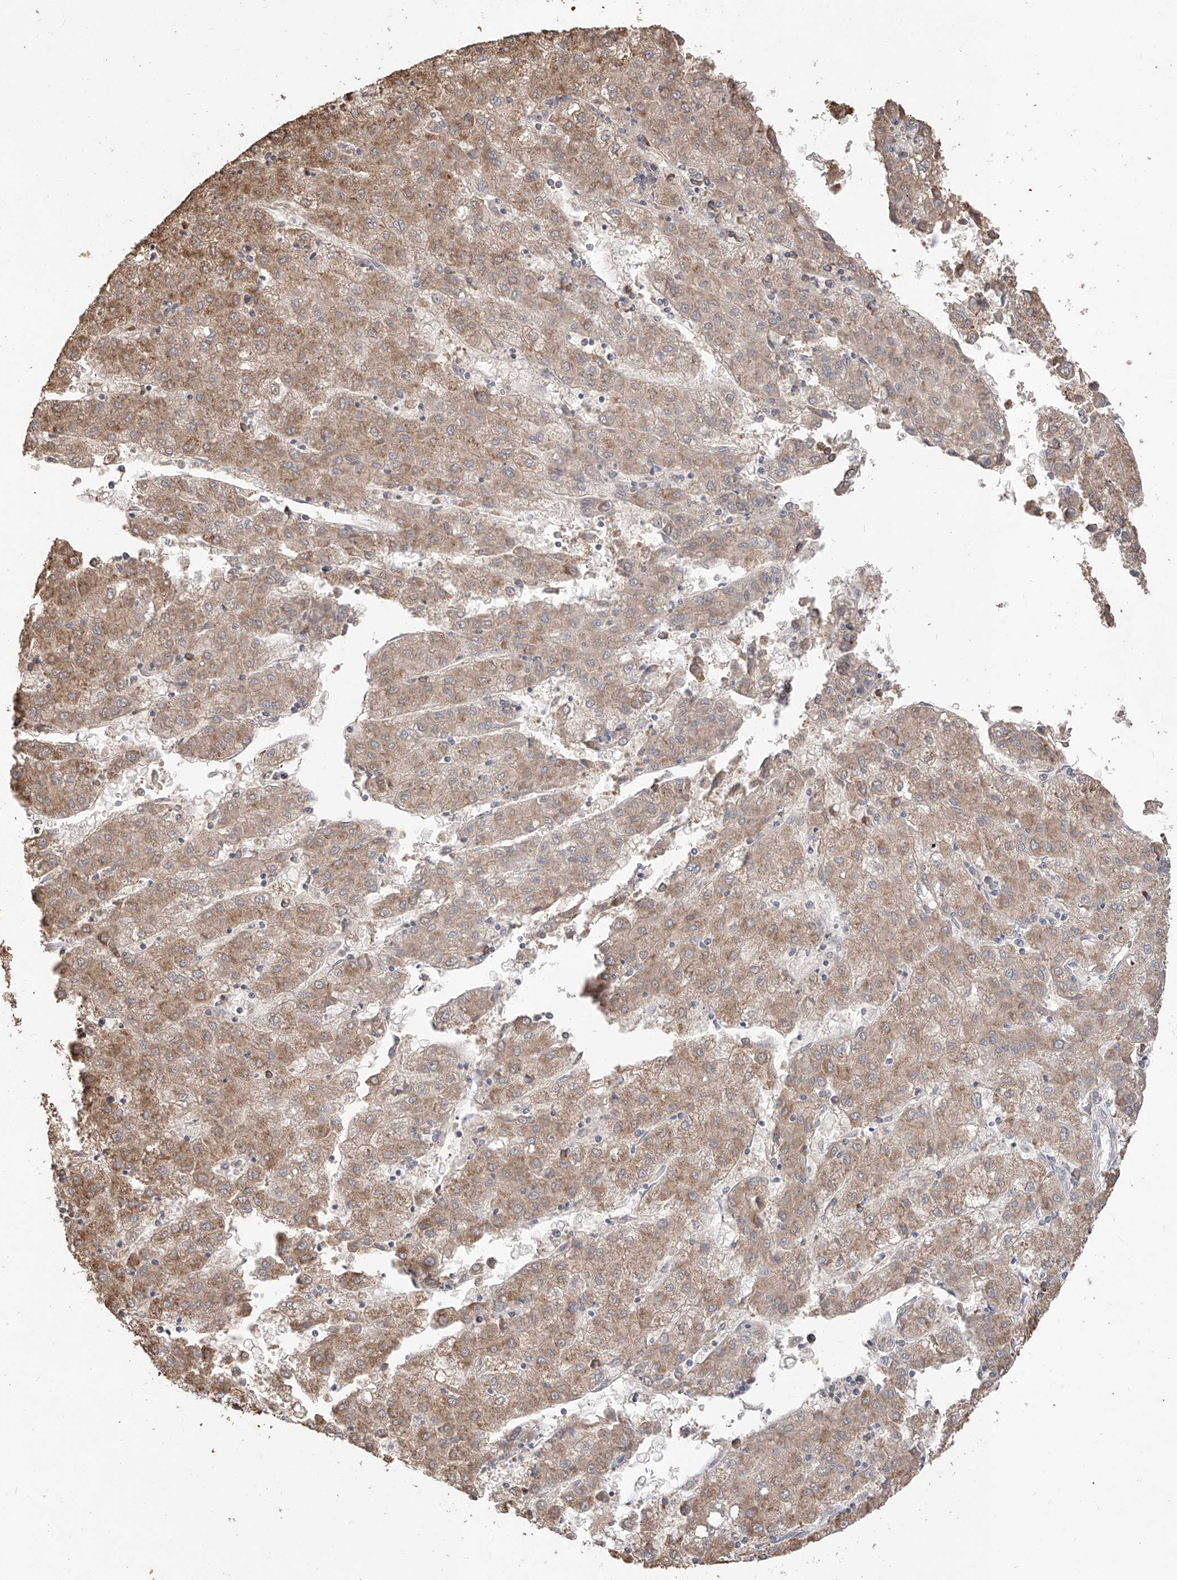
{"staining": {"intensity": "moderate", "quantity": ">75%", "location": "cytoplasmic/membranous"}, "tissue": "liver cancer", "cell_type": "Tumor cells", "image_type": "cancer", "snomed": [{"axis": "morphology", "description": "Carcinoma, Hepatocellular, NOS"}, {"axis": "topography", "description": "Liver"}], "caption": "Liver cancer stained with a protein marker reveals moderate staining in tumor cells.", "gene": "ELOVL1", "patient": {"sex": "male", "age": 72}}